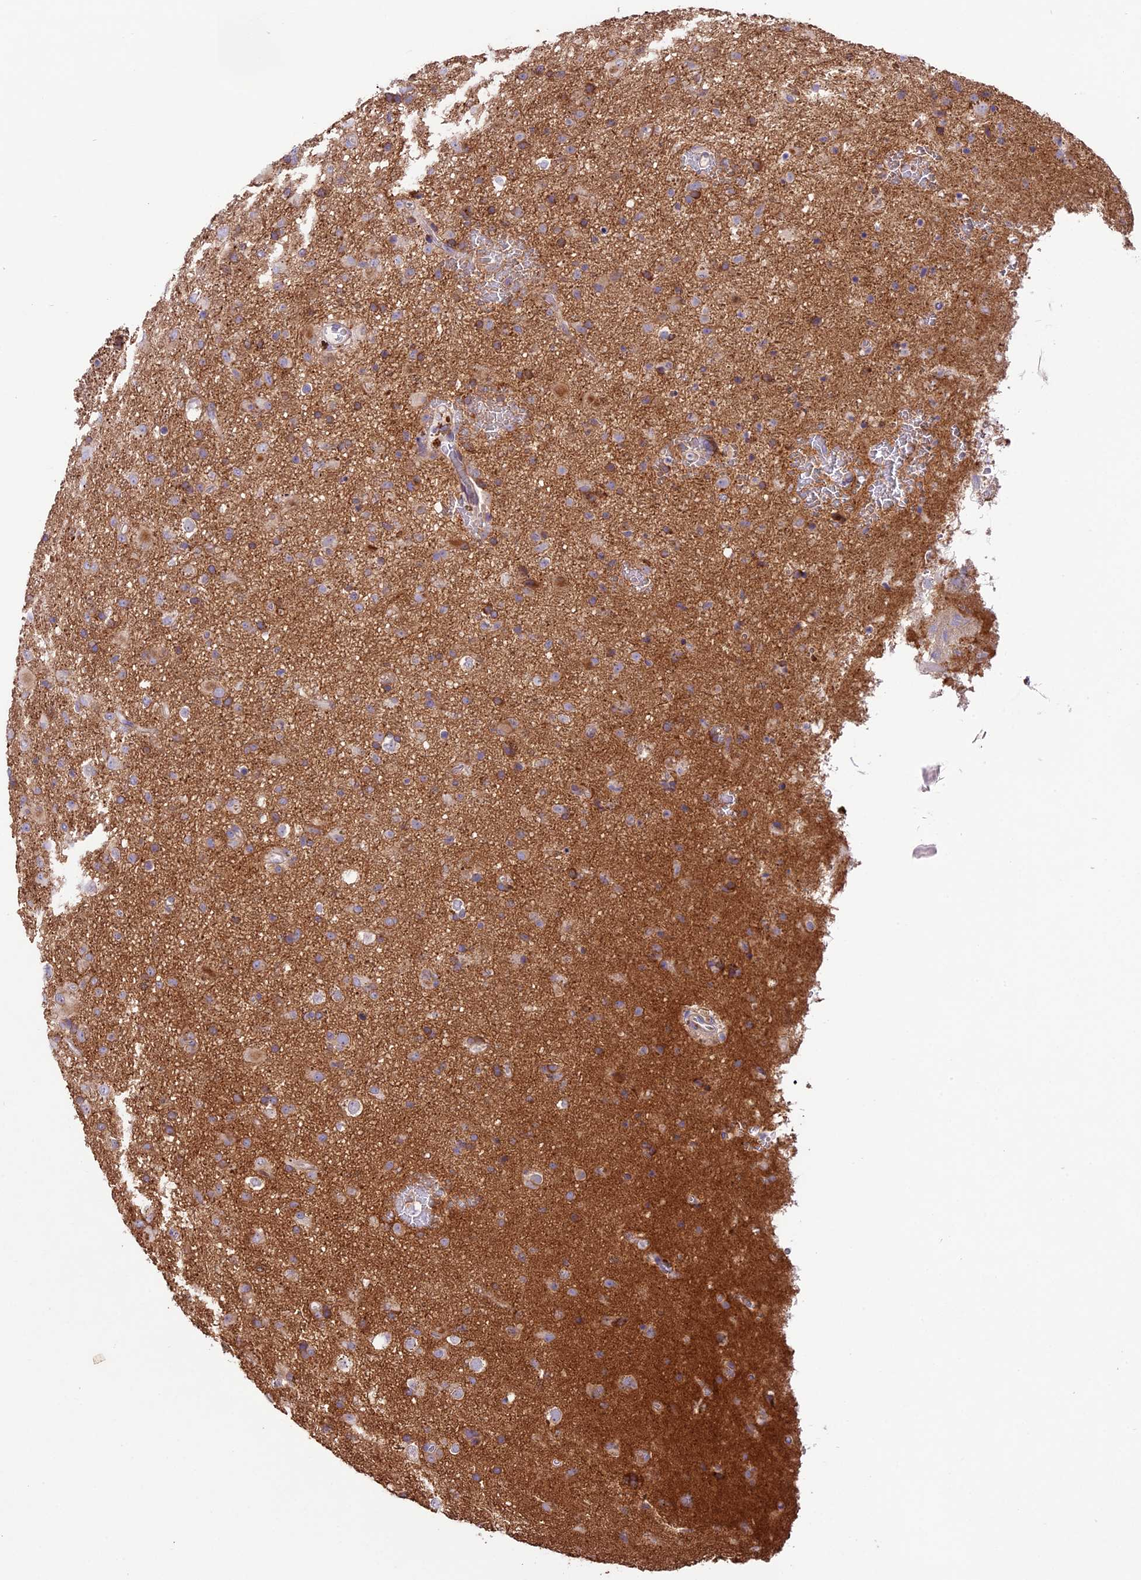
{"staining": {"intensity": "weak", "quantity": "25%-75%", "location": "cytoplasmic/membranous"}, "tissue": "glioma", "cell_type": "Tumor cells", "image_type": "cancer", "snomed": [{"axis": "morphology", "description": "Glioma, malignant, Low grade"}, {"axis": "topography", "description": "Brain"}], "caption": "Immunohistochemical staining of low-grade glioma (malignant) demonstrates low levels of weak cytoplasmic/membranous staining in about 25%-75% of tumor cells.", "gene": "CD99L2", "patient": {"sex": "male", "age": 65}}